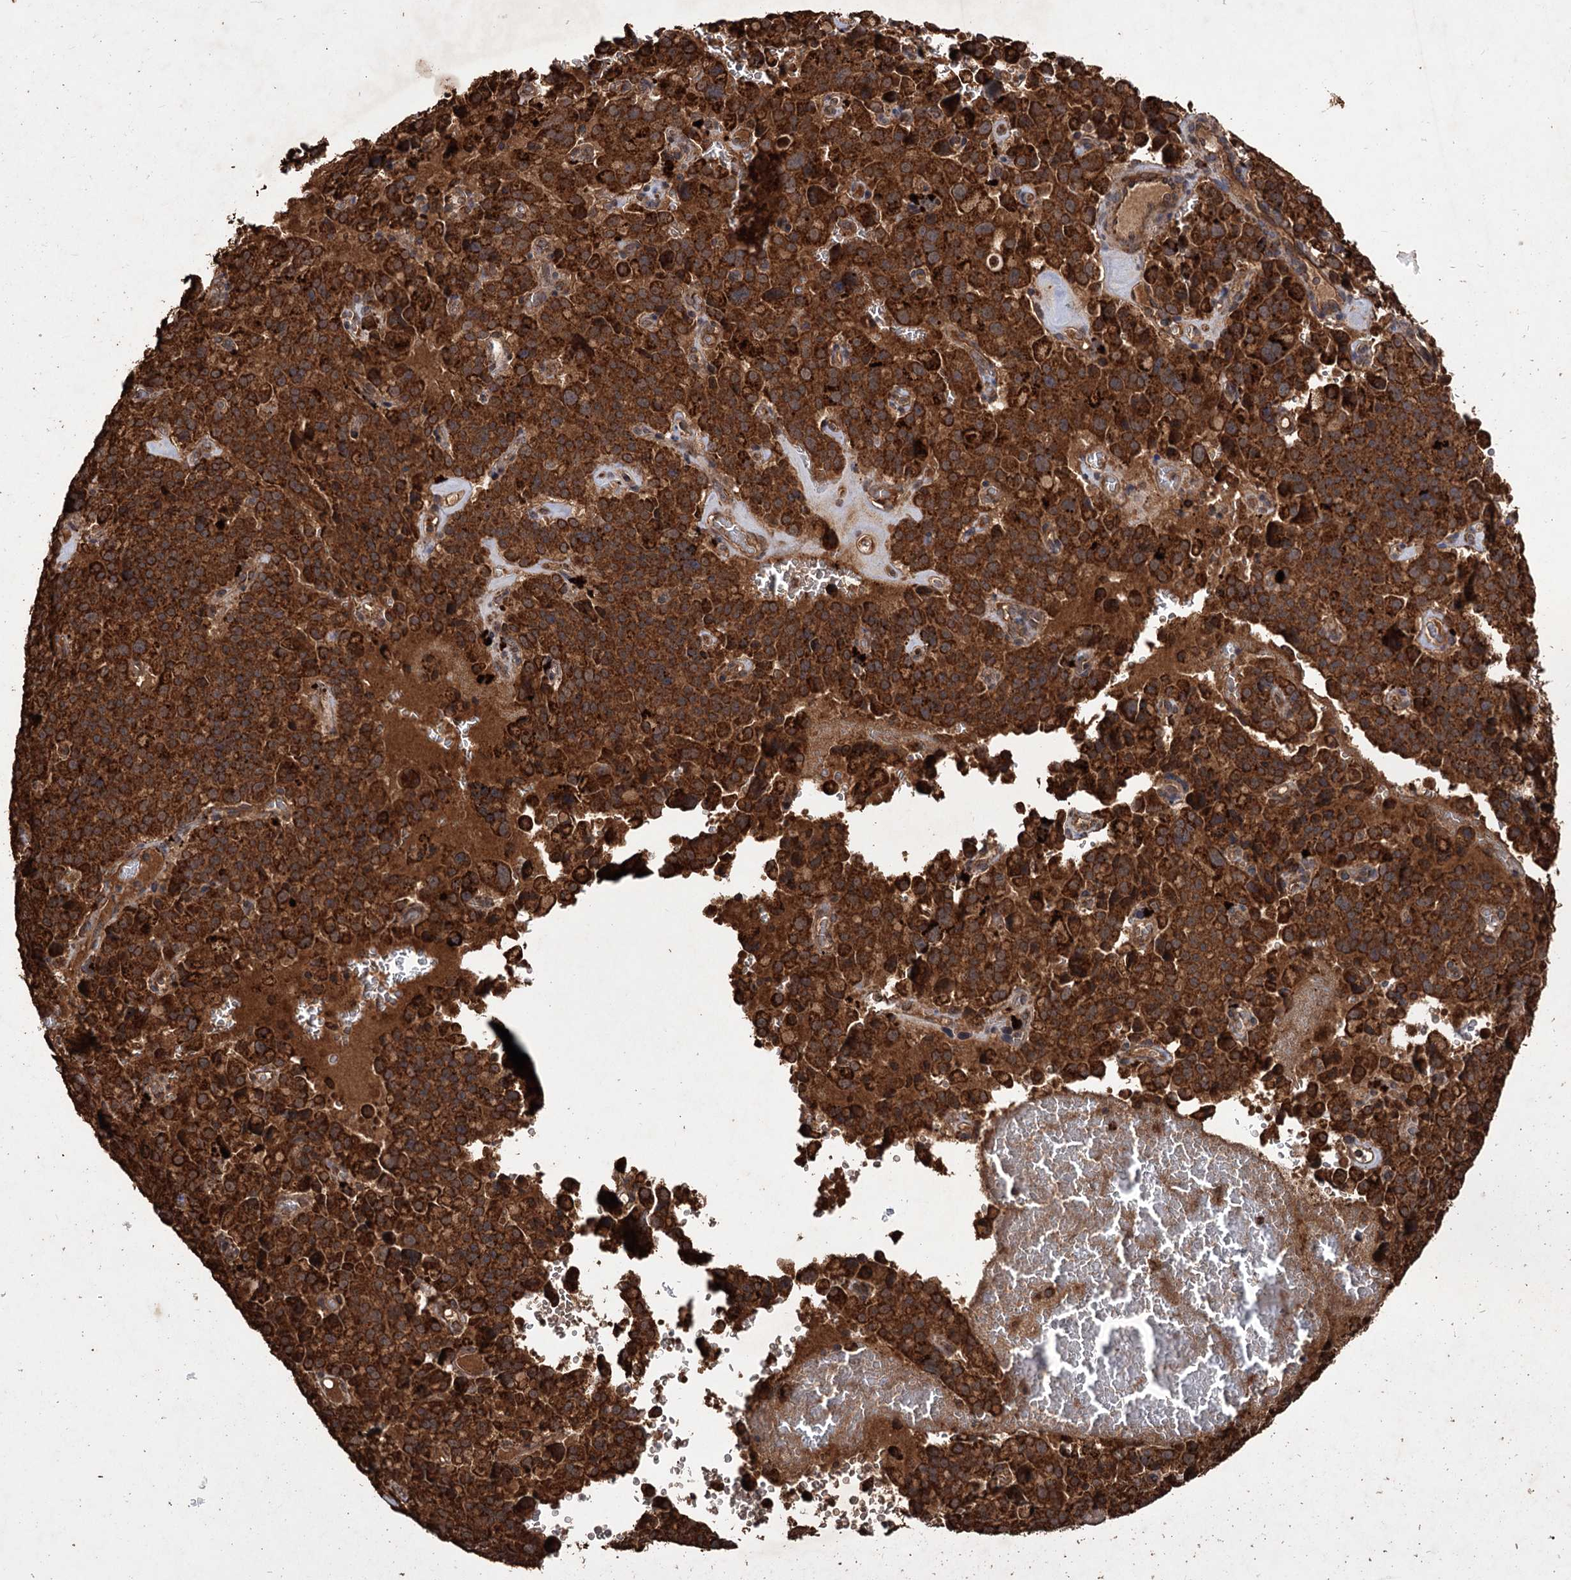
{"staining": {"intensity": "strong", "quantity": ">75%", "location": "cytoplasmic/membranous"}, "tissue": "pancreatic cancer", "cell_type": "Tumor cells", "image_type": "cancer", "snomed": [{"axis": "morphology", "description": "Adenocarcinoma, NOS"}, {"axis": "topography", "description": "Pancreas"}], "caption": "IHC of human pancreatic adenocarcinoma demonstrates high levels of strong cytoplasmic/membranous positivity in about >75% of tumor cells.", "gene": "IPO4", "patient": {"sex": "male", "age": 65}}